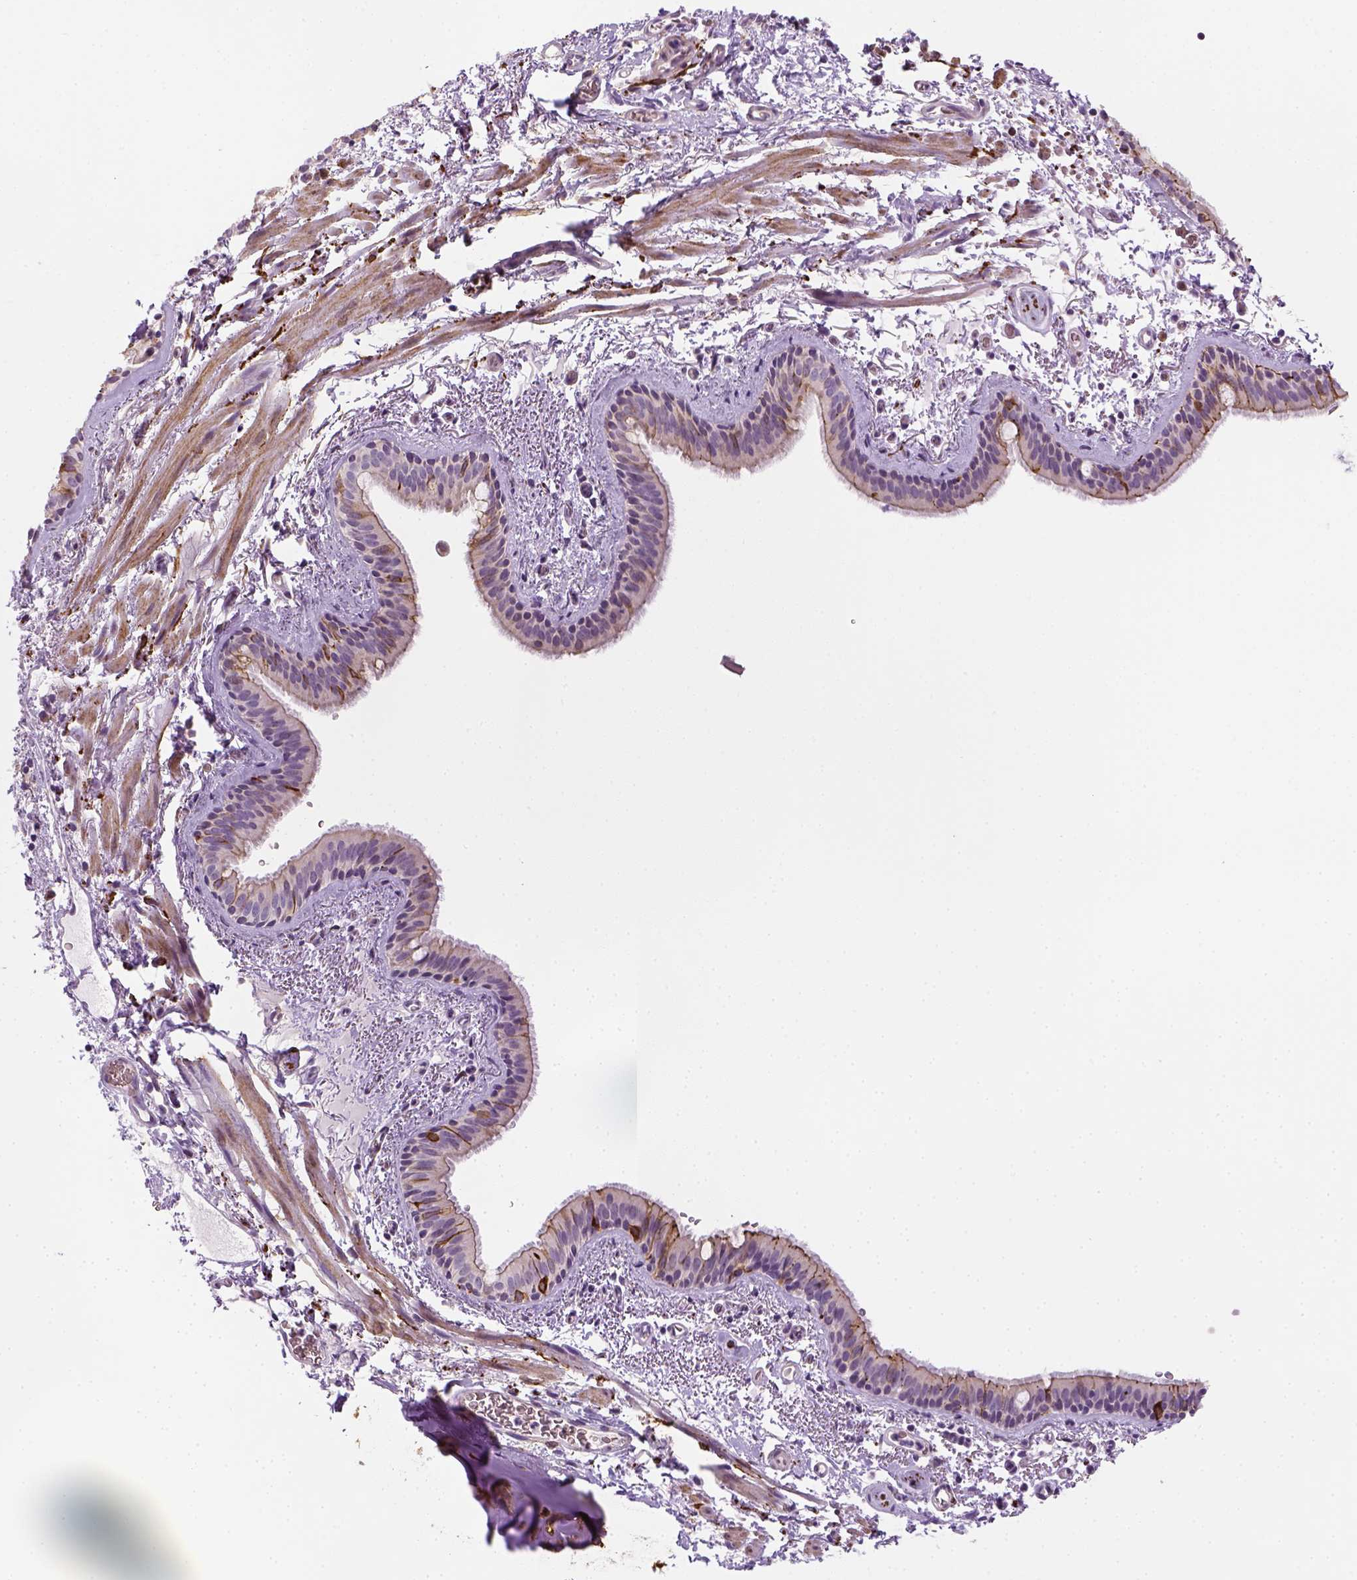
{"staining": {"intensity": "strong", "quantity": "<25%", "location": "cytoplasmic/membranous"}, "tissue": "bronchus", "cell_type": "Respiratory epithelial cells", "image_type": "normal", "snomed": [{"axis": "morphology", "description": "Normal tissue, NOS"}, {"axis": "topography", "description": "Bronchus"}], "caption": "Immunohistochemistry (IHC) histopathology image of normal bronchus: human bronchus stained using immunohistochemistry (IHC) reveals medium levels of strong protein expression localized specifically in the cytoplasmic/membranous of respiratory epithelial cells, appearing as a cytoplasmic/membranous brown color.", "gene": "CACNB1", "patient": {"sex": "female", "age": 61}}